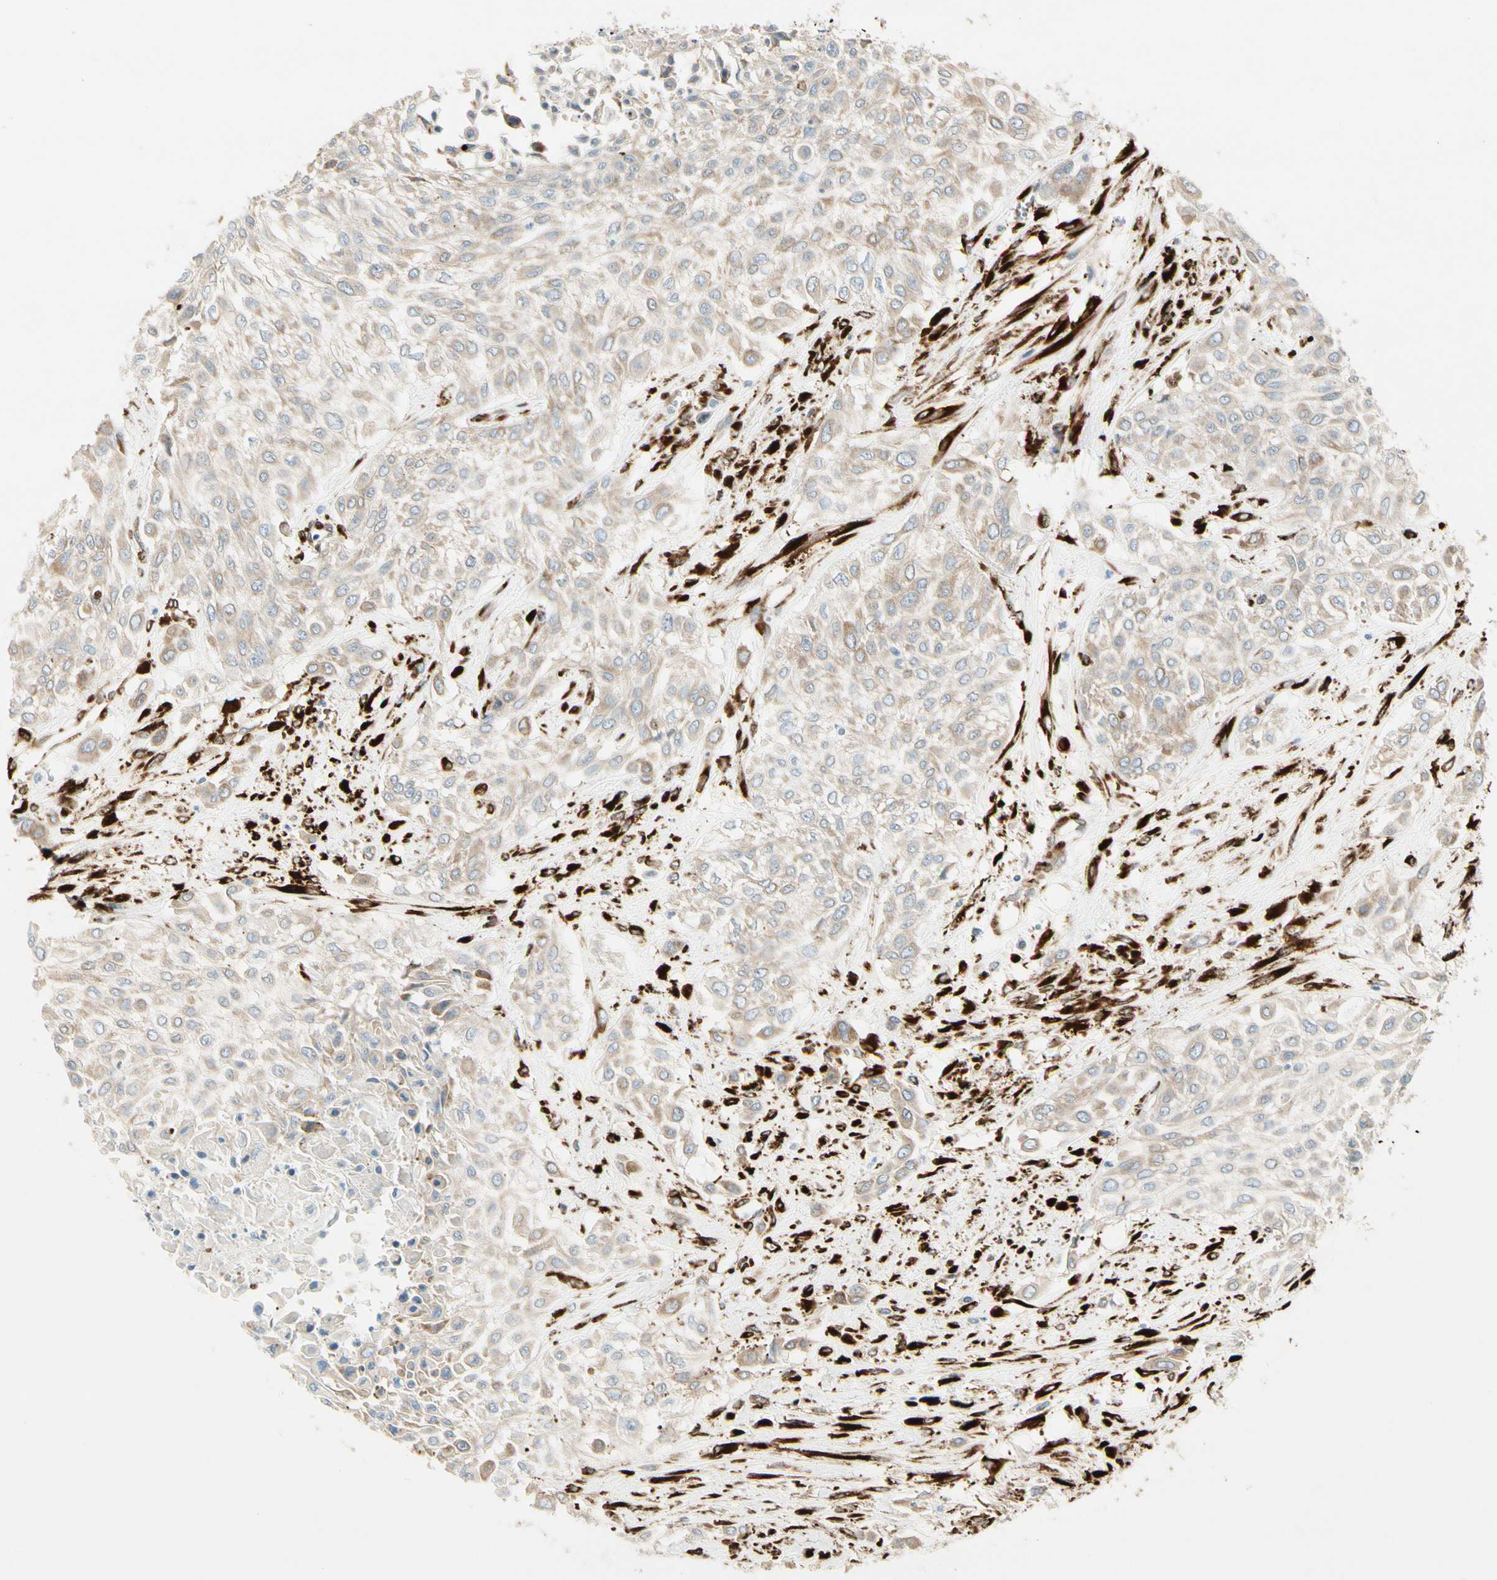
{"staining": {"intensity": "weak", "quantity": ">75%", "location": "cytoplasmic/membranous"}, "tissue": "urothelial cancer", "cell_type": "Tumor cells", "image_type": "cancer", "snomed": [{"axis": "morphology", "description": "Urothelial carcinoma, High grade"}, {"axis": "topography", "description": "Urinary bladder"}], "caption": "Urothelial cancer stained with a protein marker displays weak staining in tumor cells.", "gene": "FKBP7", "patient": {"sex": "male", "age": 57}}